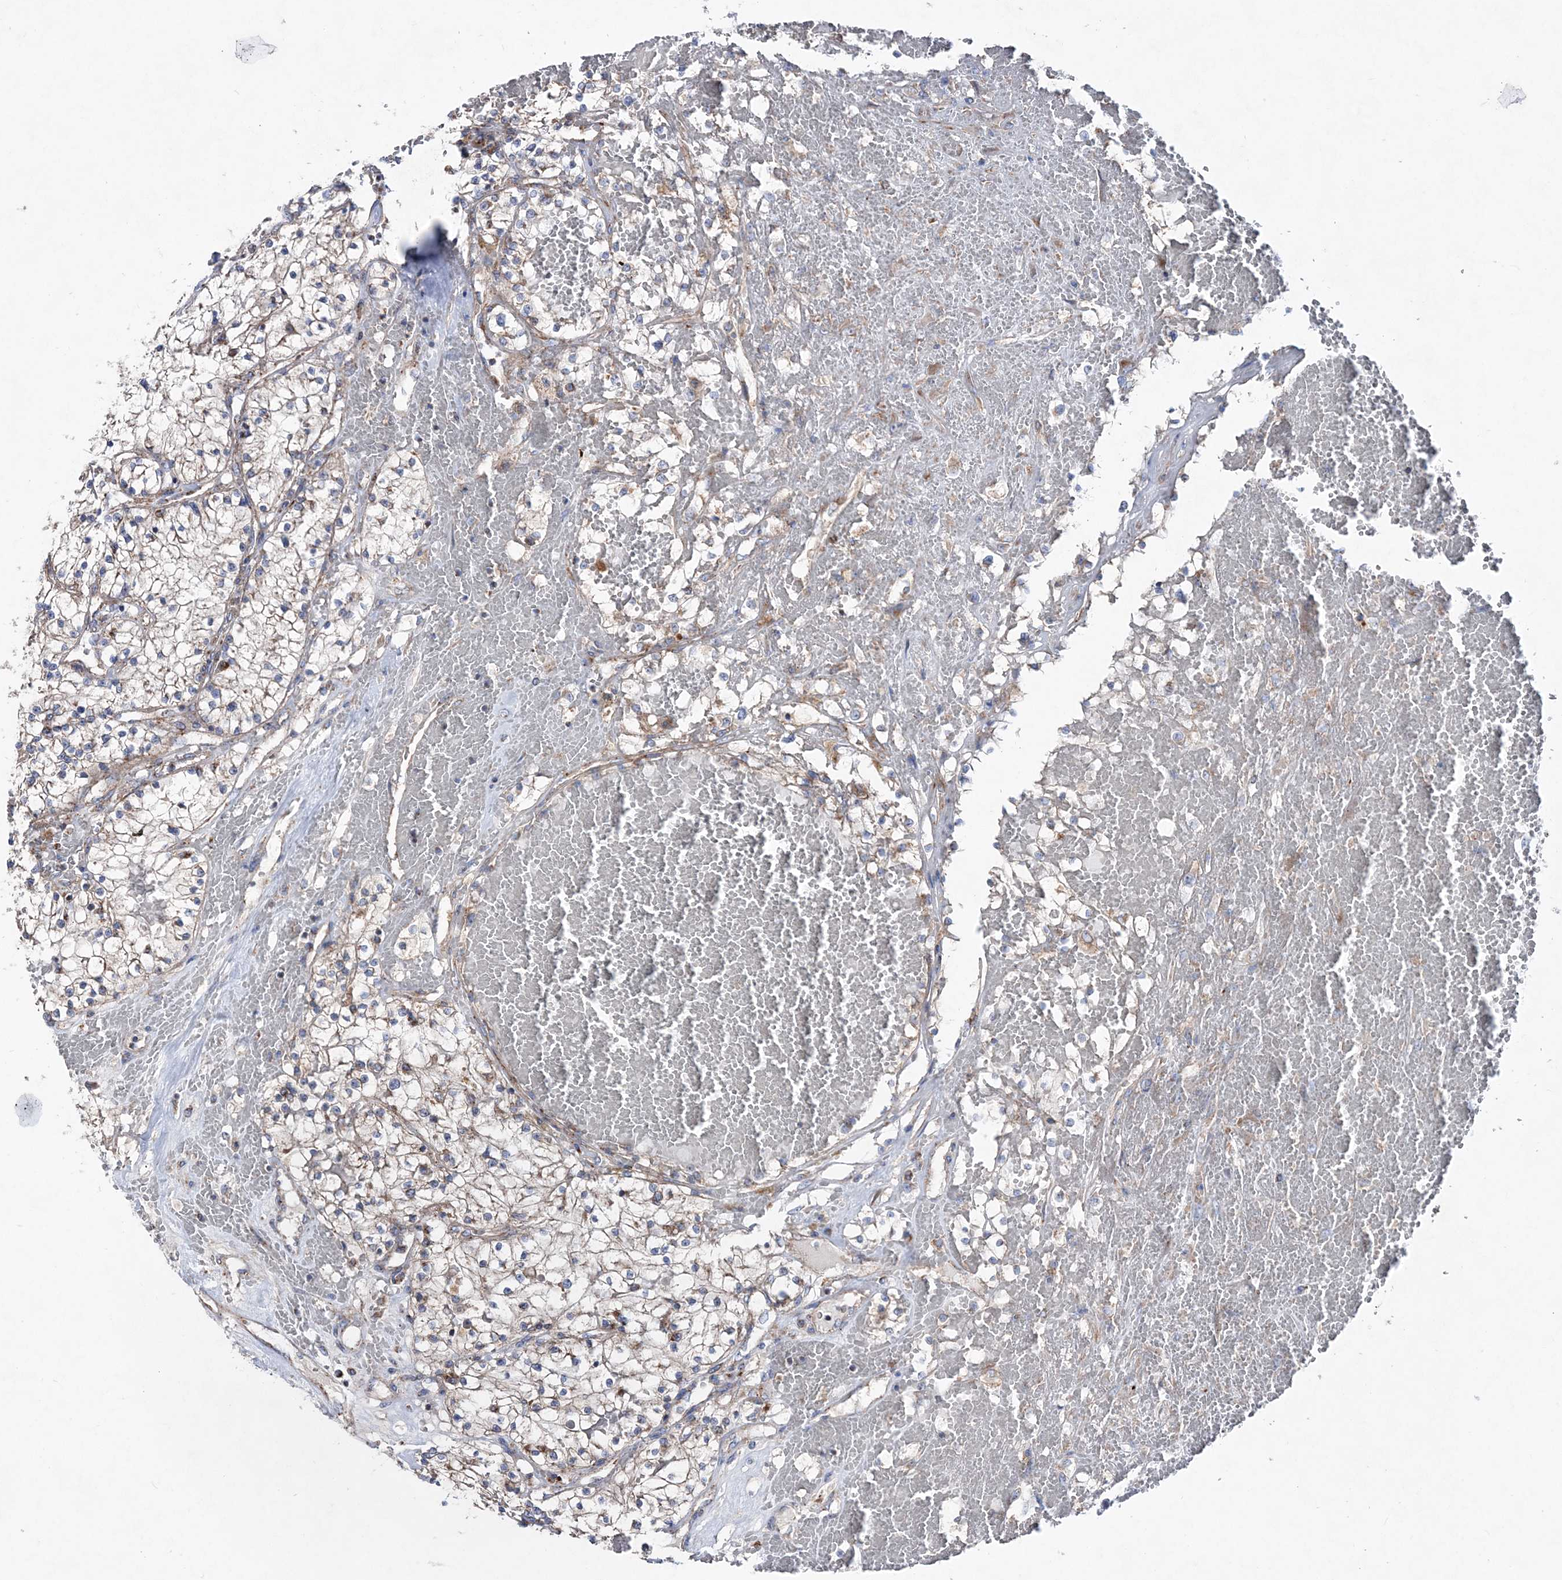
{"staining": {"intensity": "weak", "quantity": "25%-75%", "location": "cytoplasmic/membranous"}, "tissue": "renal cancer", "cell_type": "Tumor cells", "image_type": "cancer", "snomed": [{"axis": "morphology", "description": "Normal tissue, NOS"}, {"axis": "morphology", "description": "Adenocarcinoma, NOS"}, {"axis": "topography", "description": "Kidney"}], "caption": "Immunohistochemical staining of human renal cancer shows weak cytoplasmic/membranous protein staining in approximately 25%-75% of tumor cells. (IHC, brightfield microscopy, high magnification).", "gene": "NGLY1", "patient": {"sex": "male", "age": 68}}